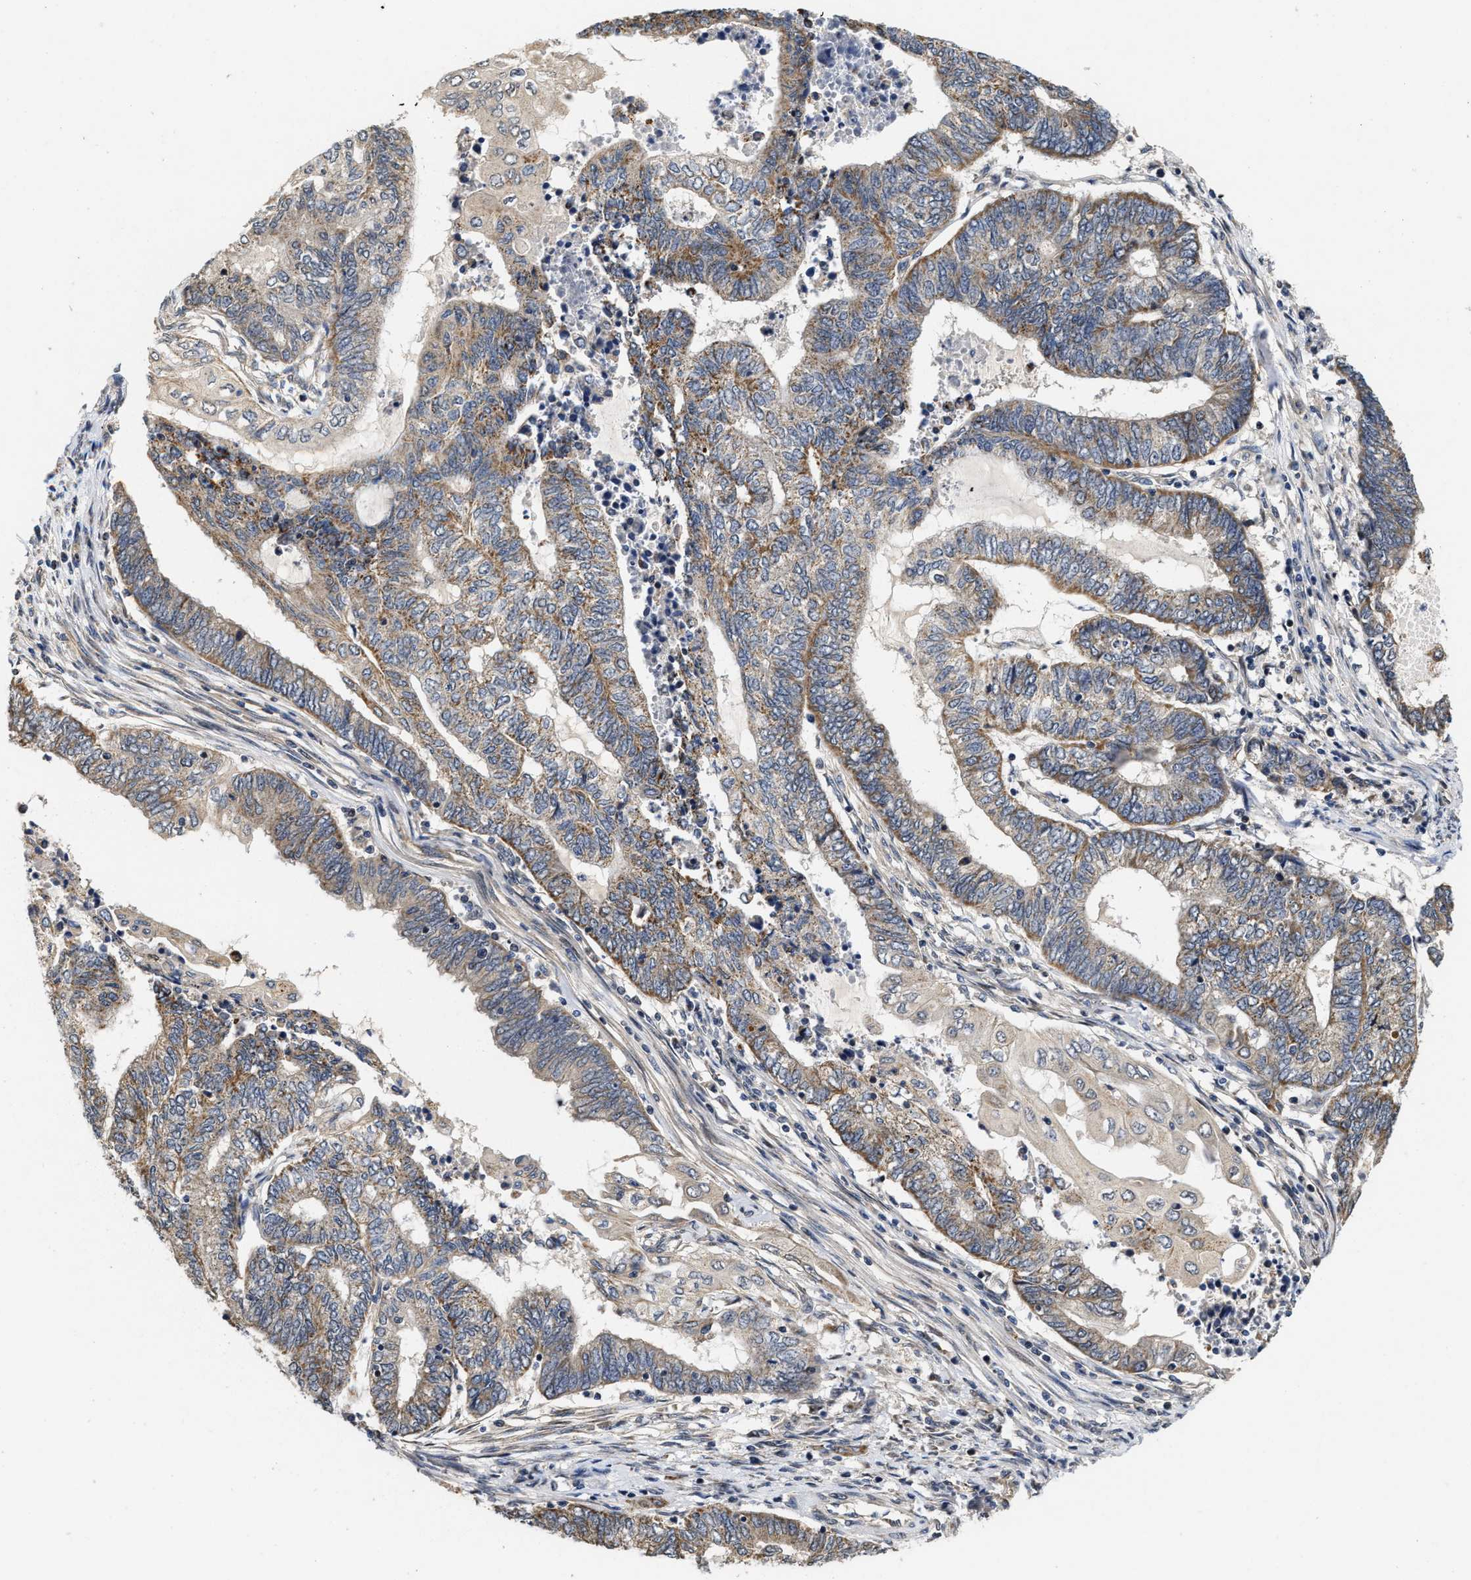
{"staining": {"intensity": "moderate", "quantity": "<25%", "location": "cytoplasmic/membranous"}, "tissue": "endometrial cancer", "cell_type": "Tumor cells", "image_type": "cancer", "snomed": [{"axis": "morphology", "description": "Adenocarcinoma, NOS"}, {"axis": "topography", "description": "Uterus"}, {"axis": "topography", "description": "Endometrium"}], "caption": "Tumor cells display moderate cytoplasmic/membranous positivity in about <25% of cells in endometrial cancer (adenocarcinoma).", "gene": "SCYL2", "patient": {"sex": "female", "age": 70}}